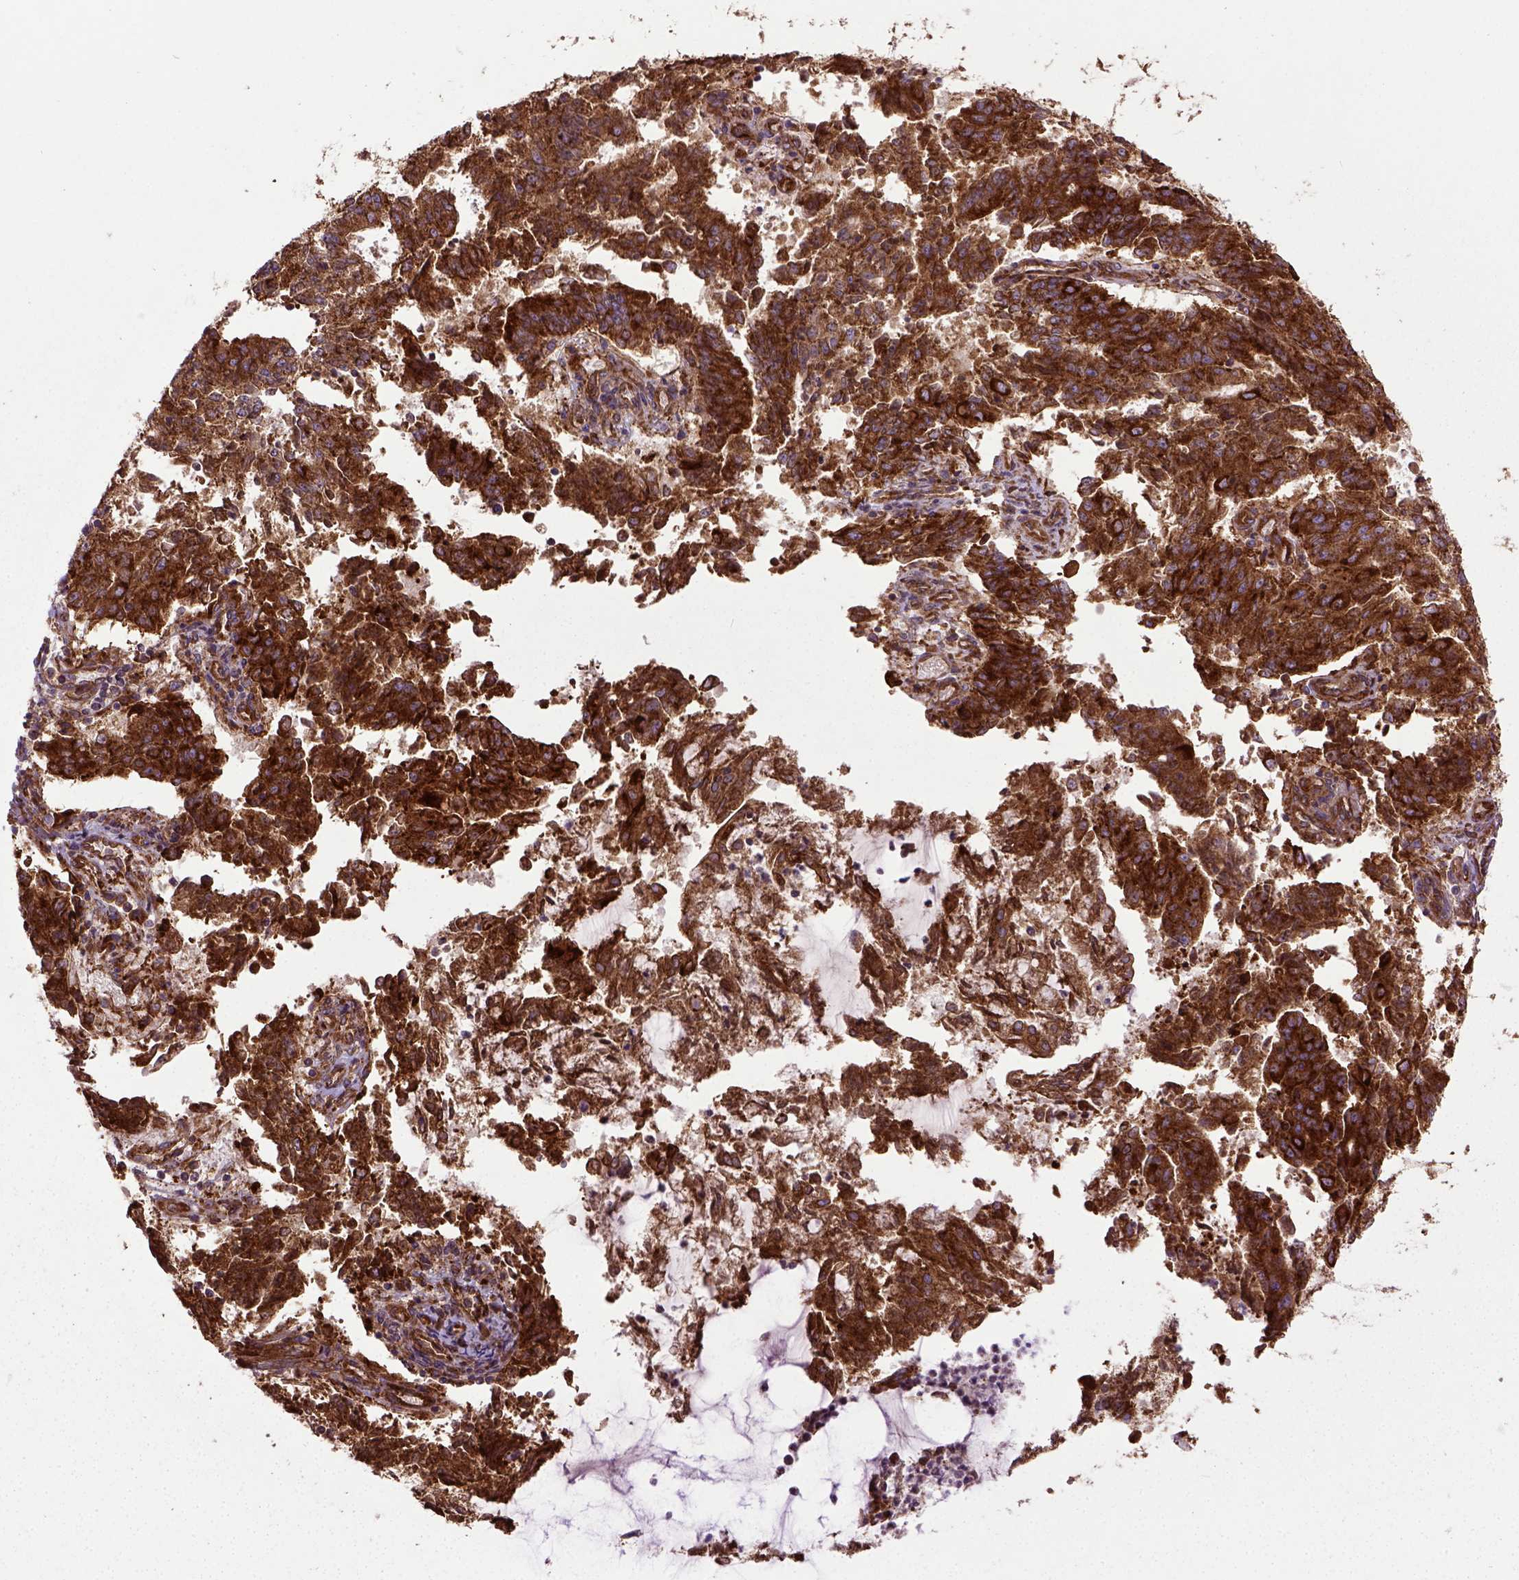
{"staining": {"intensity": "strong", "quantity": ">75%", "location": "cytoplasmic/membranous"}, "tissue": "endometrial cancer", "cell_type": "Tumor cells", "image_type": "cancer", "snomed": [{"axis": "morphology", "description": "Adenocarcinoma, NOS"}, {"axis": "topography", "description": "Endometrium"}], "caption": "Protein analysis of adenocarcinoma (endometrial) tissue shows strong cytoplasmic/membranous expression in approximately >75% of tumor cells.", "gene": "CAPRIN1", "patient": {"sex": "female", "age": 82}}